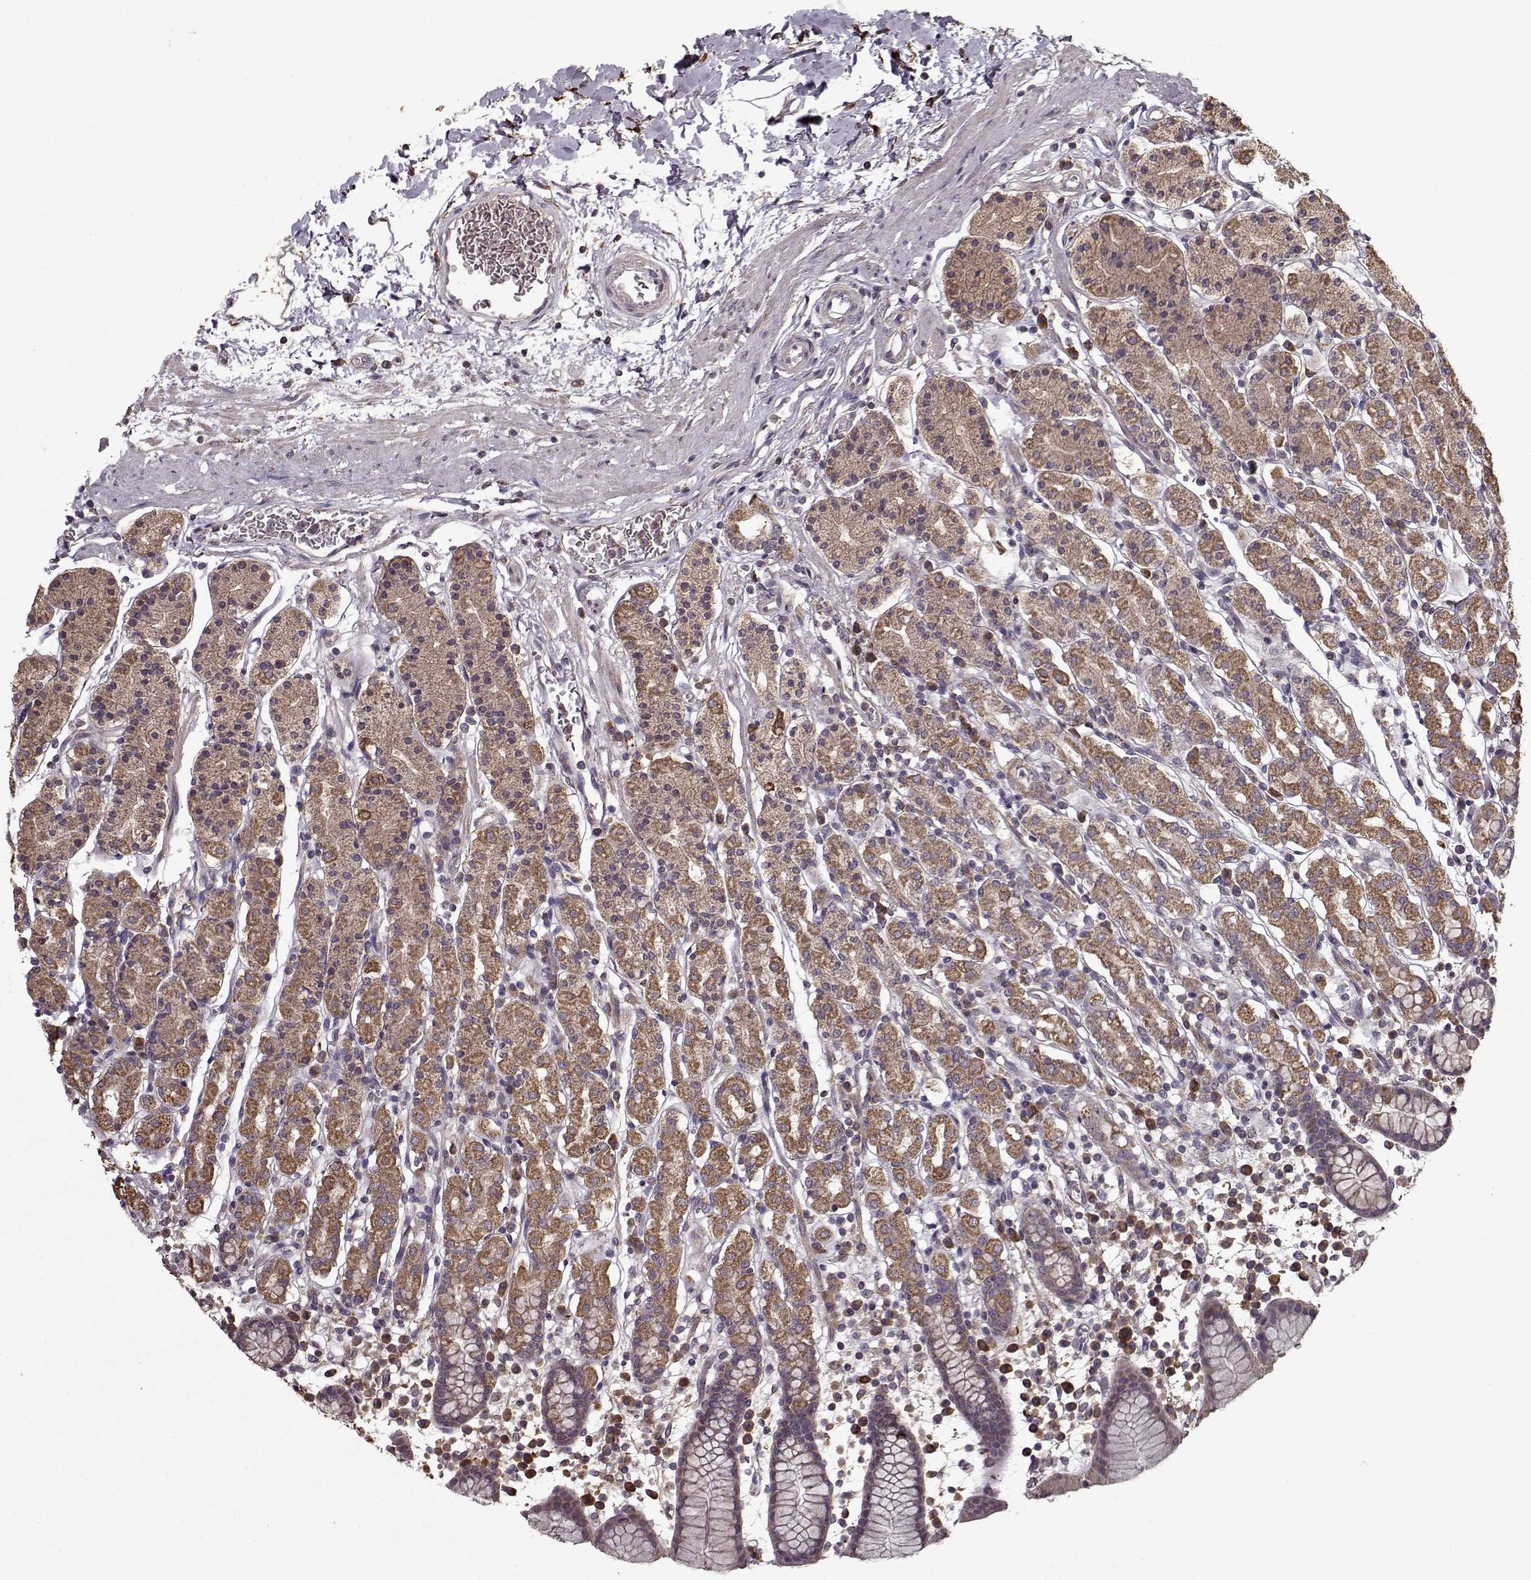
{"staining": {"intensity": "strong", "quantity": "25%-75%", "location": "cytoplasmic/membranous"}, "tissue": "stomach", "cell_type": "Glandular cells", "image_type": "normal", "snomed": [{"axis": "morphology", "description": "Normal tissue, NOS"}, {"axis": "topography", "description": "Stomach, upper"}, {"axis": "topography", "description": "Stomach"}], "caption": "Immunohistochemistry (IHC) staining of normal stomach, which reveals high levels of strong cytoplasmic/membranous staining in approximately 25%-75% of glandular cells indicating strong cytoplasmic/membranous protein expression. The staining was performed using DAB (3,3'-diaminobenzidine) (brown) for protein detection and nuclei were counterstained in hematoxylin (blue).", "gene": "IMMP1L", "patient": {"sex": "male", "age": 62}}